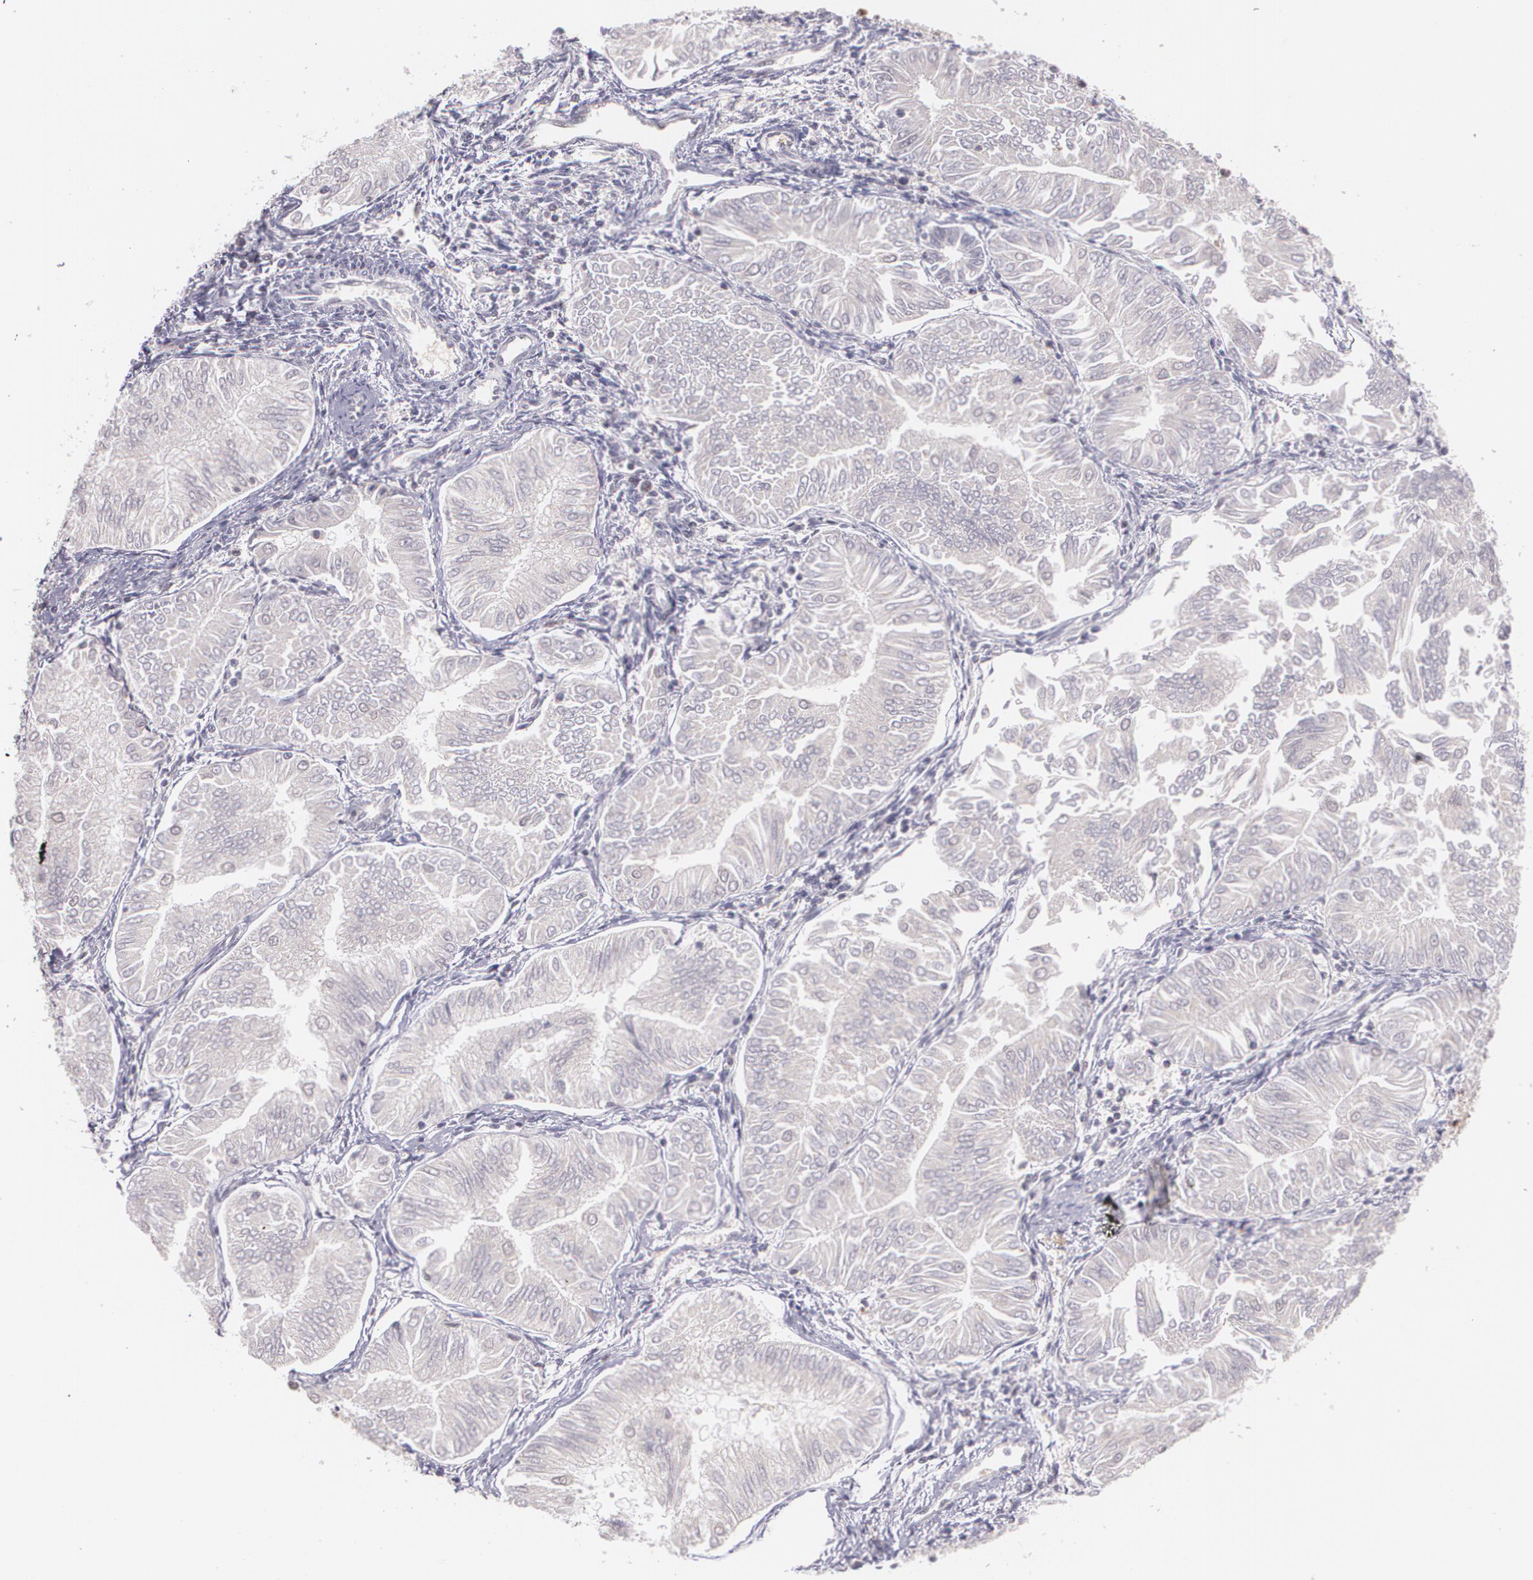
{"staining": {"intensity": "negative", "quantity": "none", "location": "none"}, "tissue": "endometrial cancer", "cell_type": "Tumor cells", "image_type": "cancer", "snomed": [{"axis": "morphology", "description": "Adenocarcinoma, NOS"}, {"axis": "topography", "description": "Endometrium"}], "caption": "Tumor cells show no significant expression in adenocarcinoma (endometrial). (DAB immunohistochemistry (IHC) visualized using brightfield microscopy, high magnification).", "gene": "CUL2", "patient": {"sex": "female", "age": 53}}